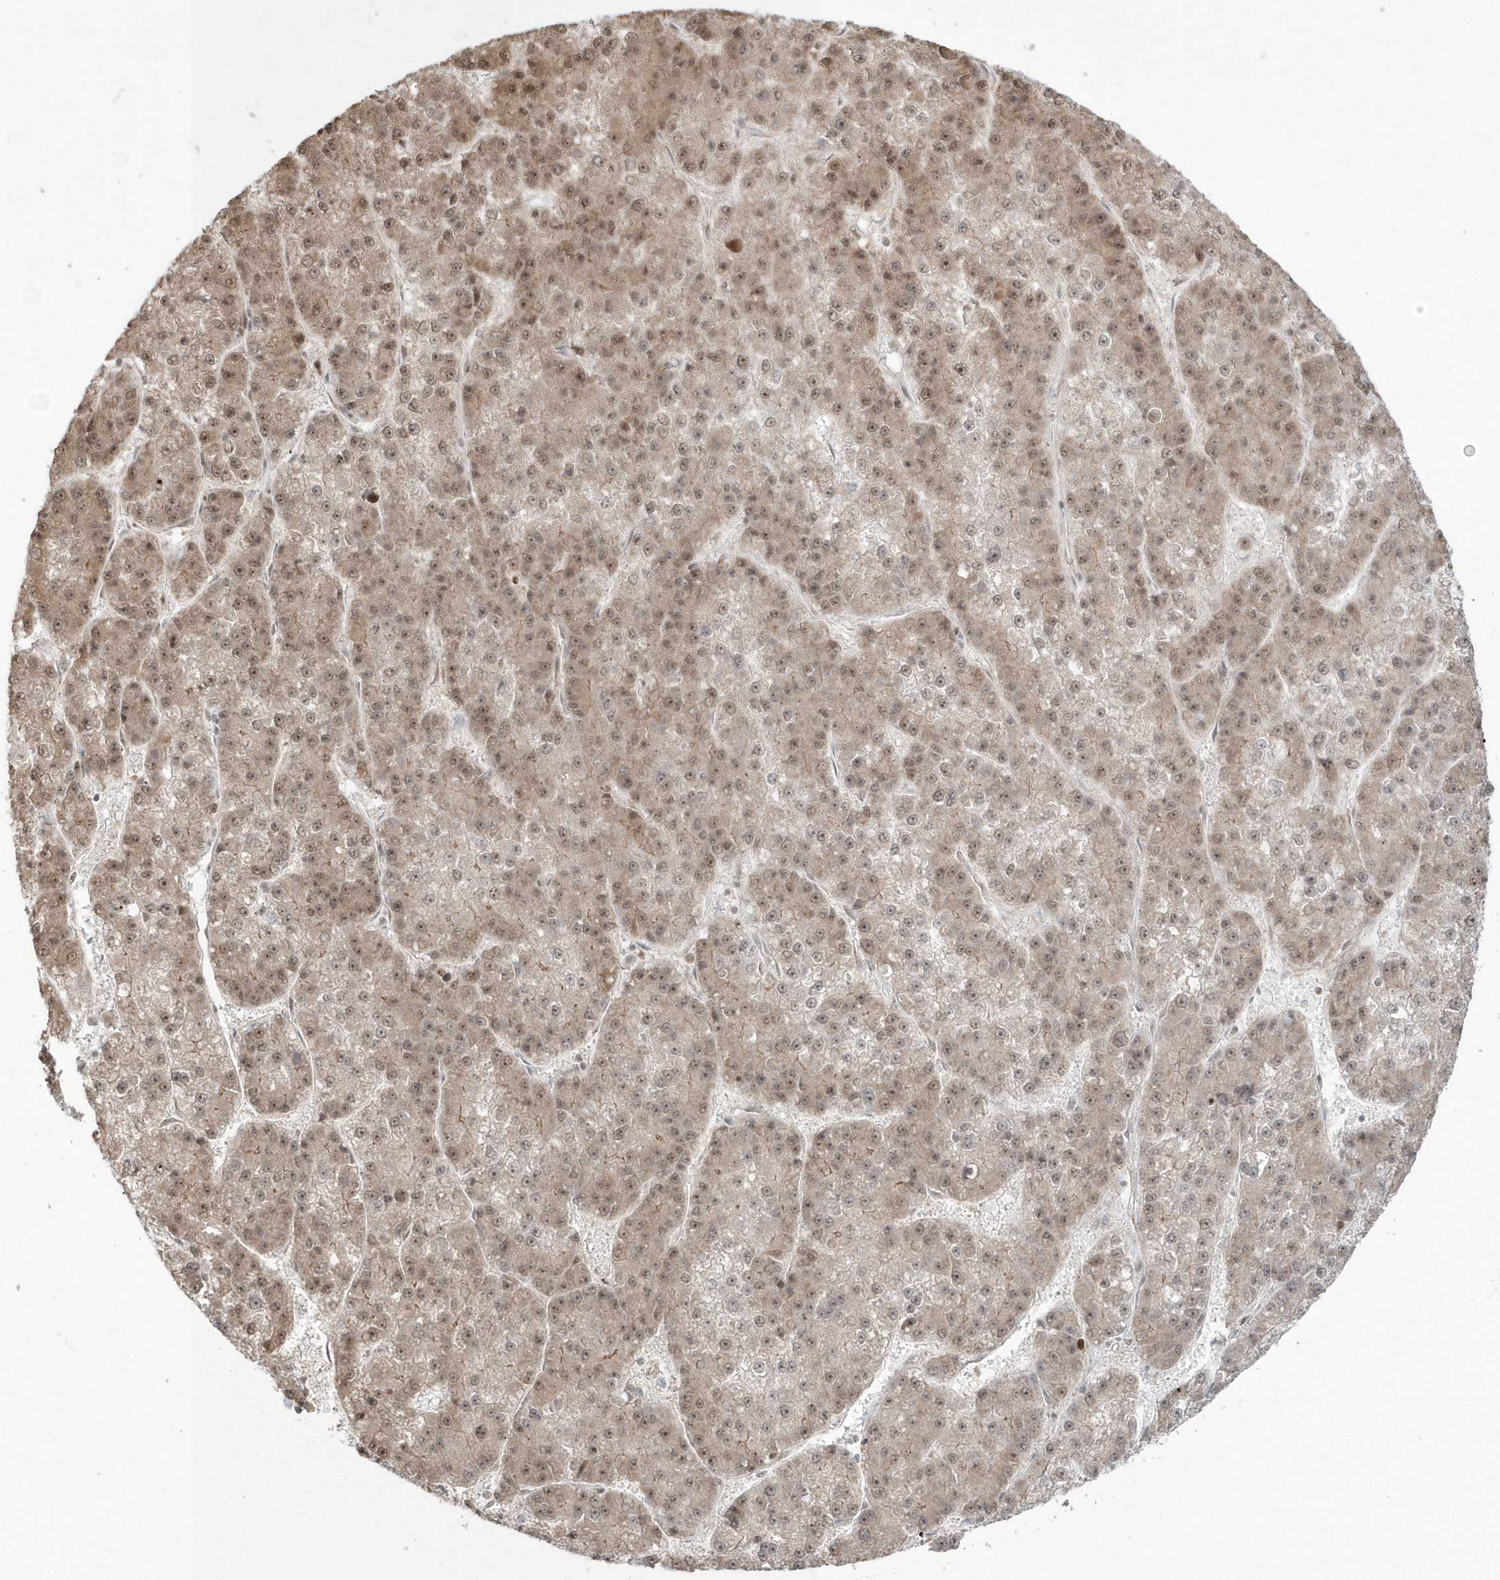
{"staining": {"intensity": "moderate", "quantity": ">75%", "location": "cytoplasmic/membranous,nuclear"}, "tissue": "liver cancer", "cell_type": "Tumor cells", "image_type": "cancer", "snomed": [{"axis": "morphology", "description": "Carcinoma, Hepatocellular, NOS"}, {"axis": "topography", "description": "Liver"}], "caption": "Protein staining demonstrates moderate cytoplasmic/membranous and nuclear staining in approximately >75% of tumor cells in liver cancer.", "gene": "EPB41L4A", "patient": {"sex": "female", "age": 73}}